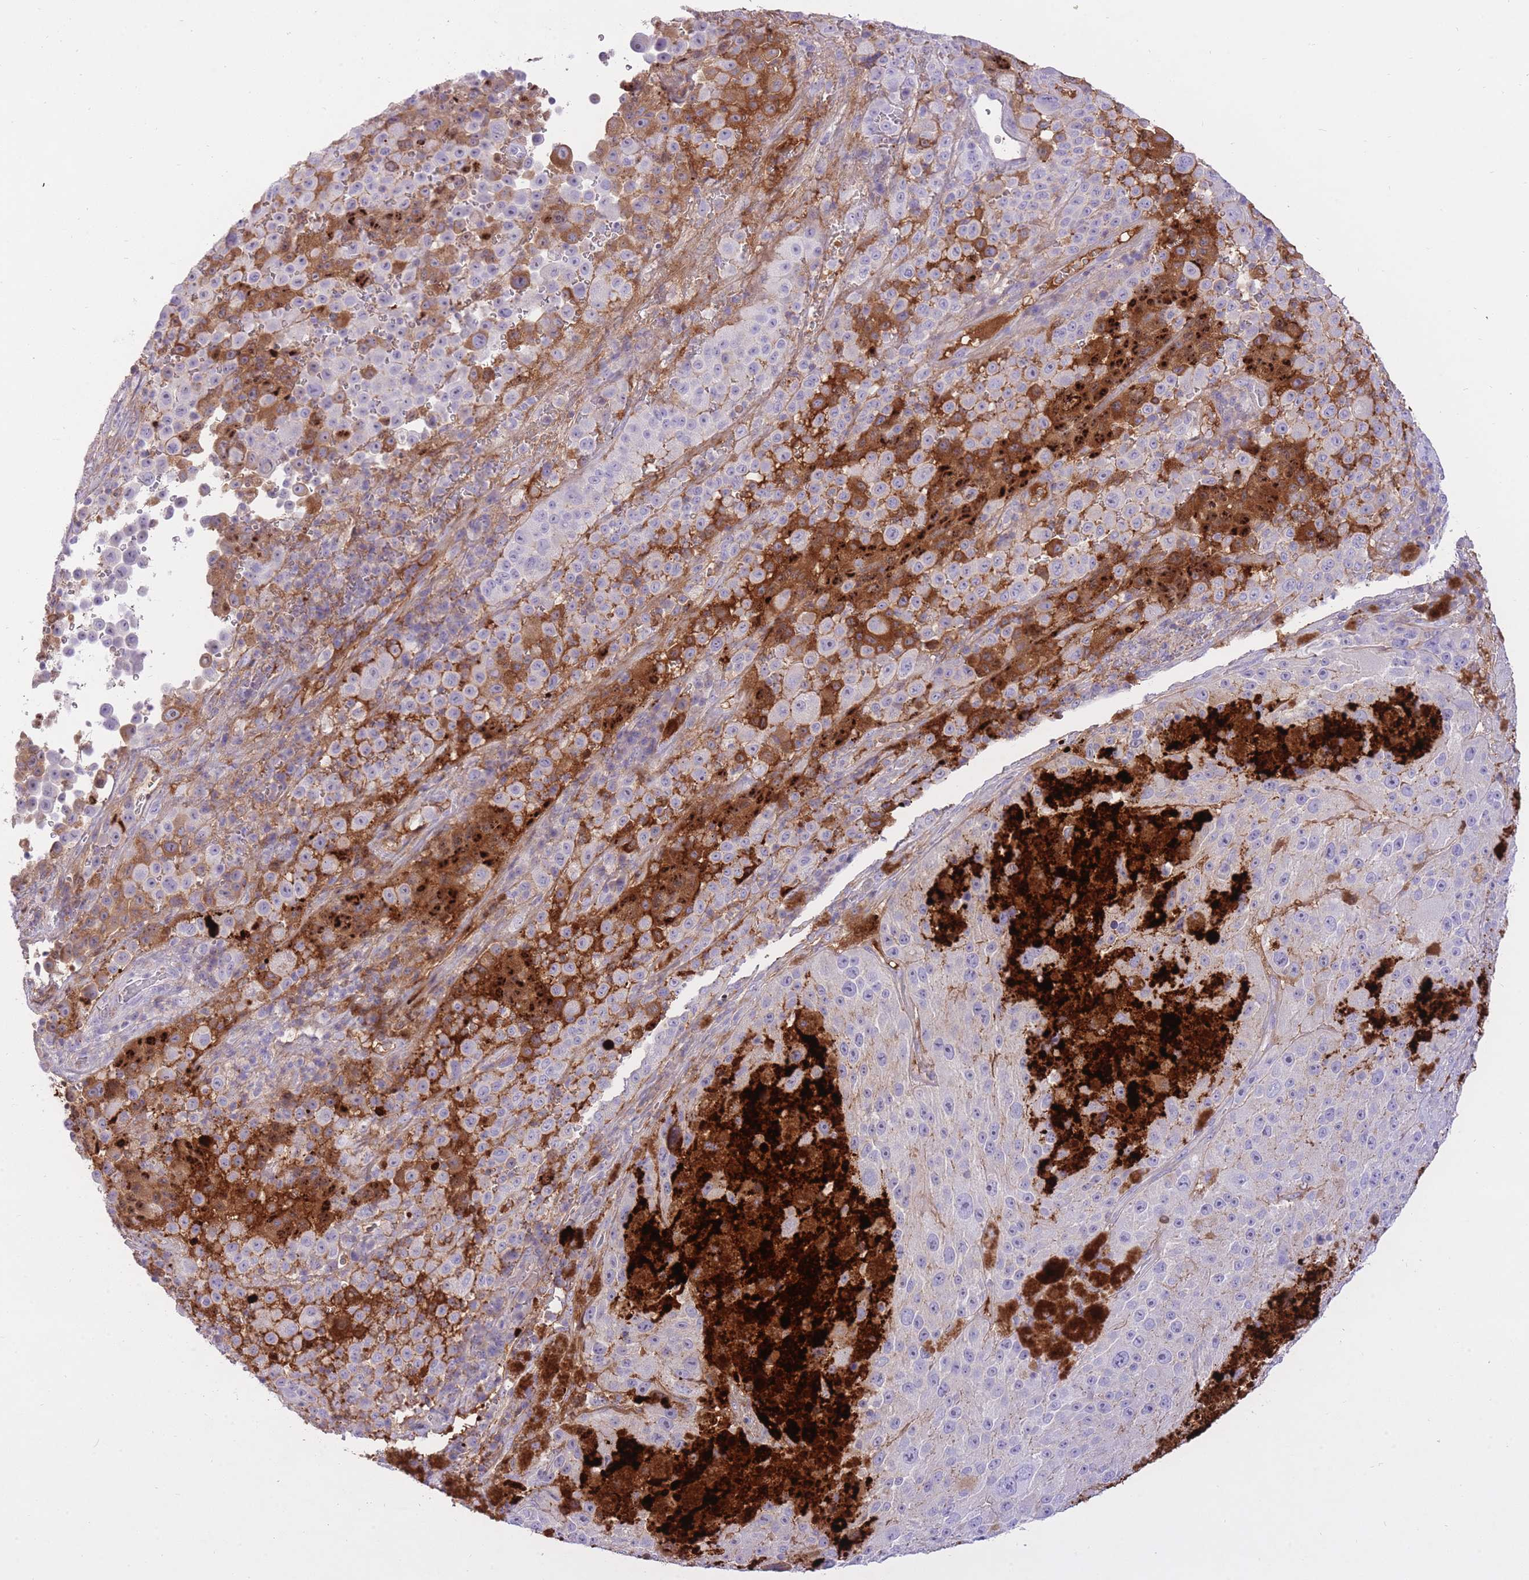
{"staining": {"intensity": "strong", "quantity": "25%-75%", "location": "cytoplasmic/membranous"}, "tissue": "melanoma", "cell_type": "Tumor cells", "image_type": "cancer", "snomed": [{"axis": "morphology", "description": "Malignant melanoma, Metastatic site"}, {"axis": "topography", "description": "Lymph node"}], "caption": "About 25%-75% of tumor cells in human melanoma exhibit strong cytoplasmic/membranous protein staining as visualized by brown immunohistochemical staining.", "gene": "HRG", "patient": {"sex": "male", "age": 62}}